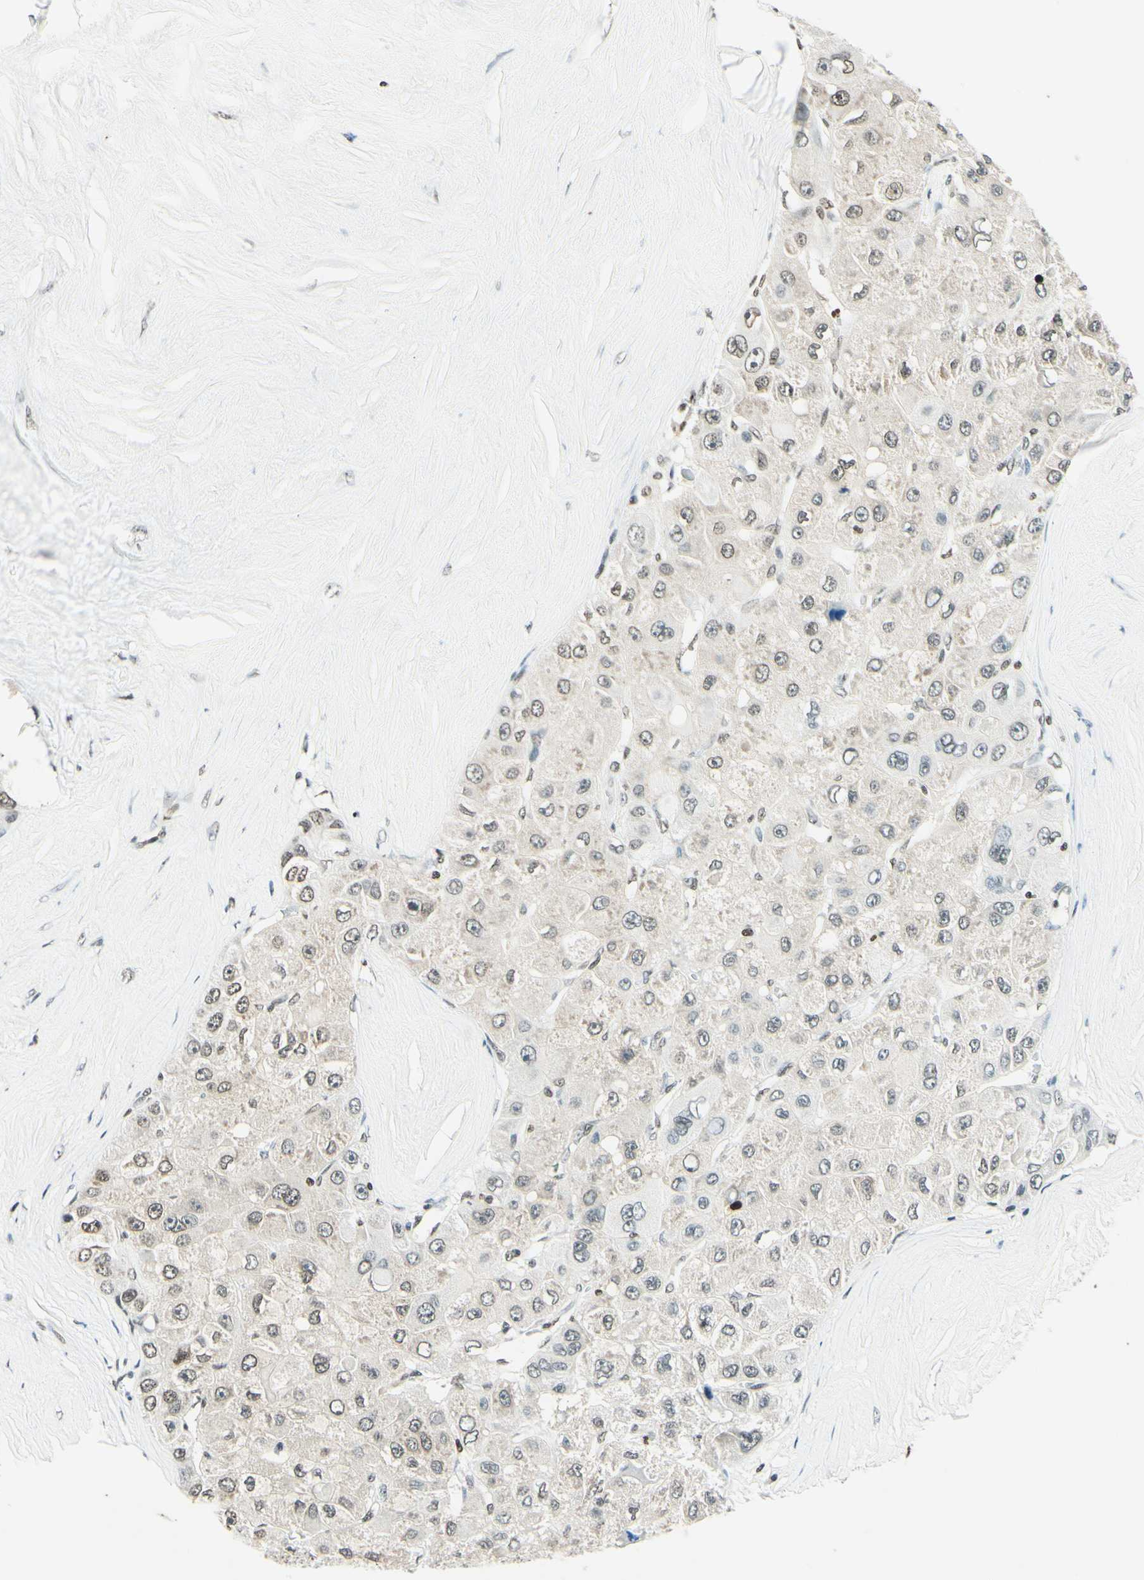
{"staining": {"intensity": "weak", "quantity": "<25%", "location": "nuclear"}, "tissue": "liver cancer", "cell_type": "Tumor cells", "image_type": "cancer", "snomed": [{"axis": "morphology", "description": "Carcinoma, Hepatocellular, NOS"}, {"axis": "topography", "description": "Liver"}], "caption": "The photomicrograph demonstrates no significant staining in tumor cells of hepatocellular carcinoma (liver).", "gene": "MSH2", "patient": {"sex": "male", "age": 80}}